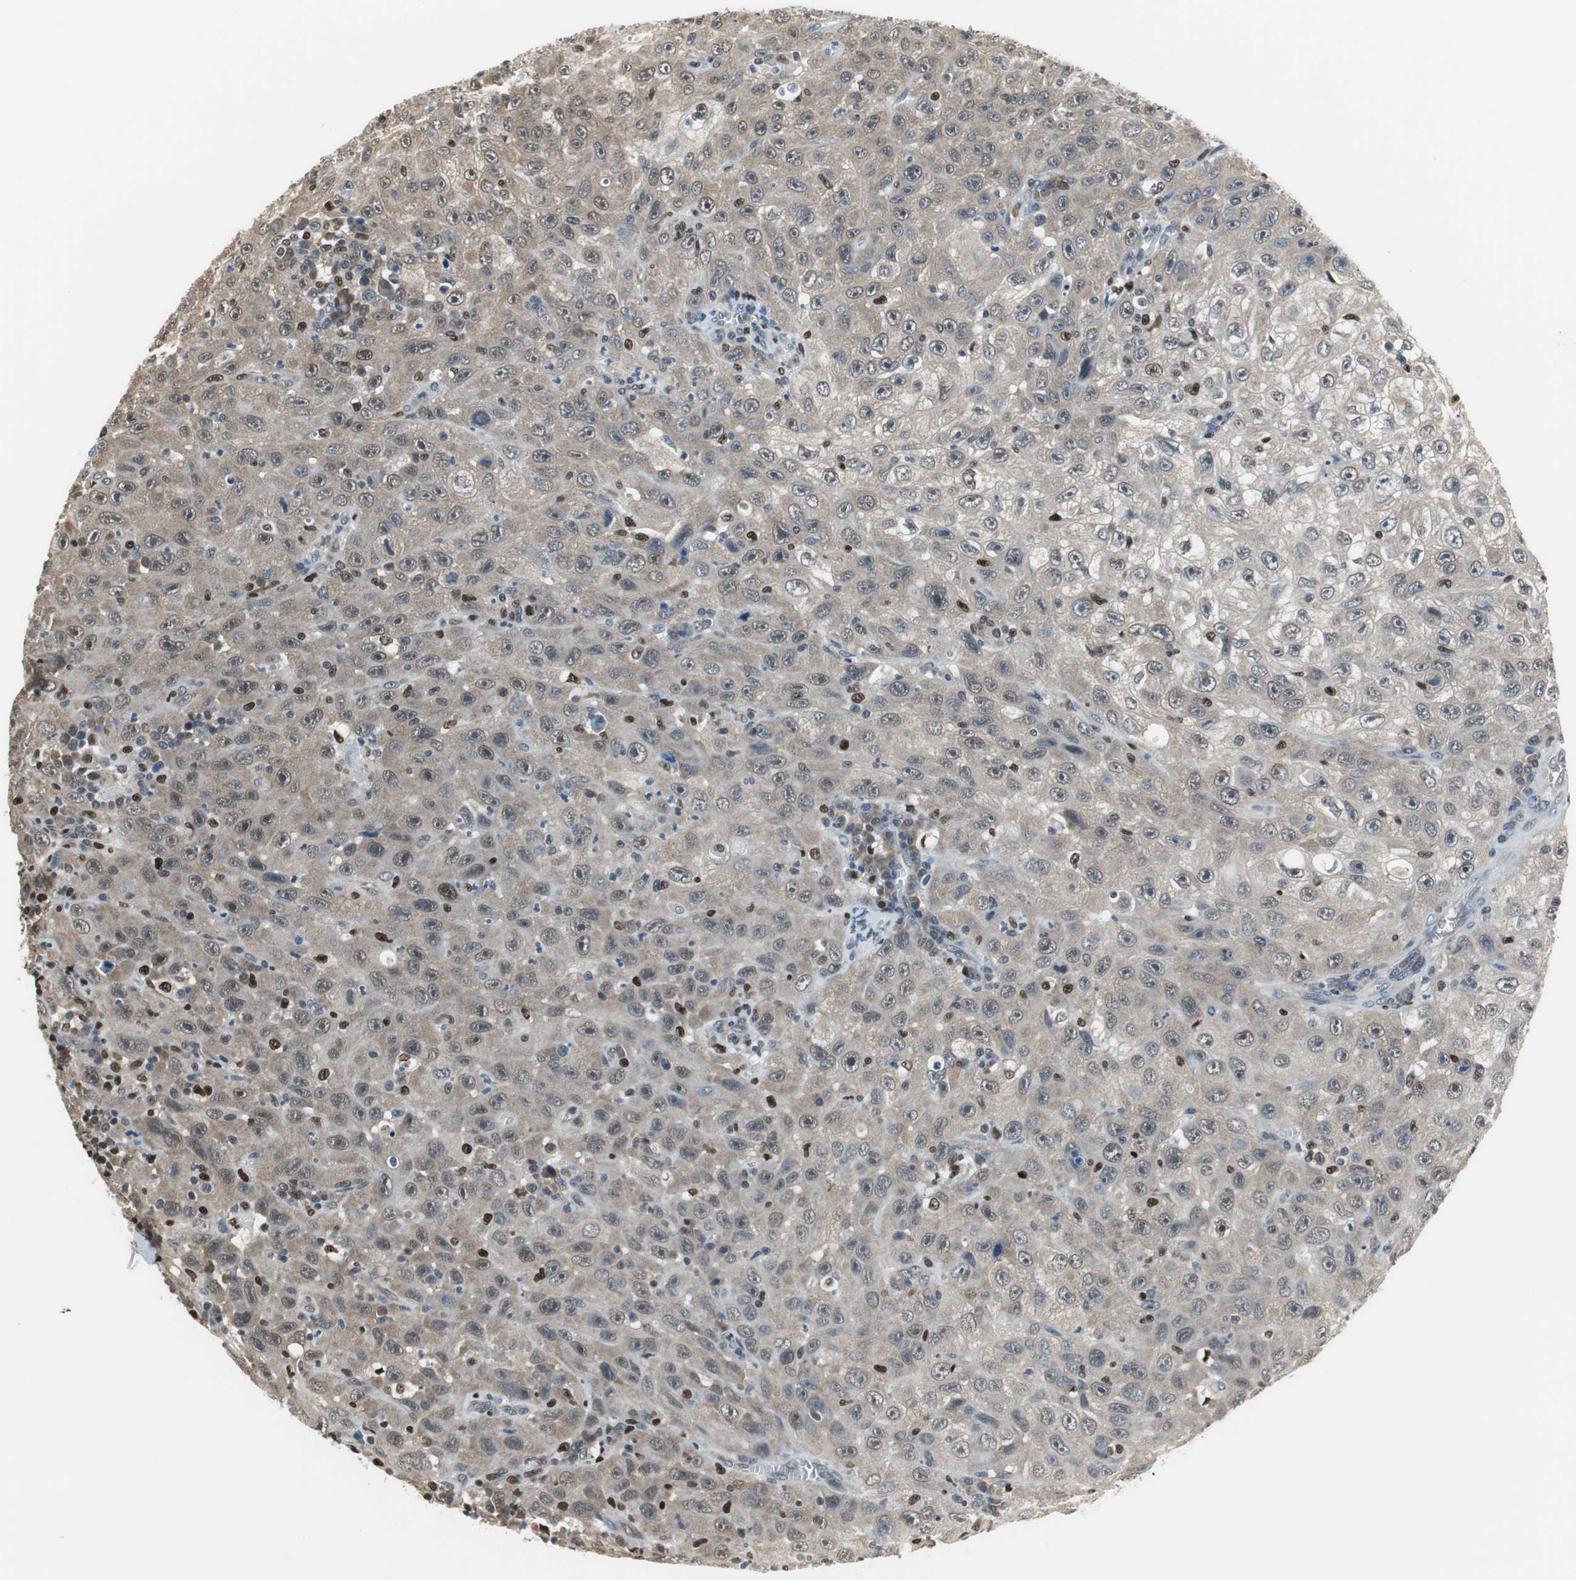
{"staining": {"intensity": "weak", "quantity": ">75%", "location": "cytoplasmic/membranous"}, "tissue": "skin cancer", "cell_type": "Tumor cells", "image_type": "cancer", "snomed": [{"axis": "morphology", "description": "Squamous cell carcinoma, NOS"}, {"axis": "topography", "description": "Skin"}], "caption": "Human squamous cell carcinoma (skin) stained for a protein (brown) reveals weak cytoplasmic/membranous positive expression in about >75% of tumor cells.", "gene": "MAFB", "patient": {"sex": "male", "age": 75}}